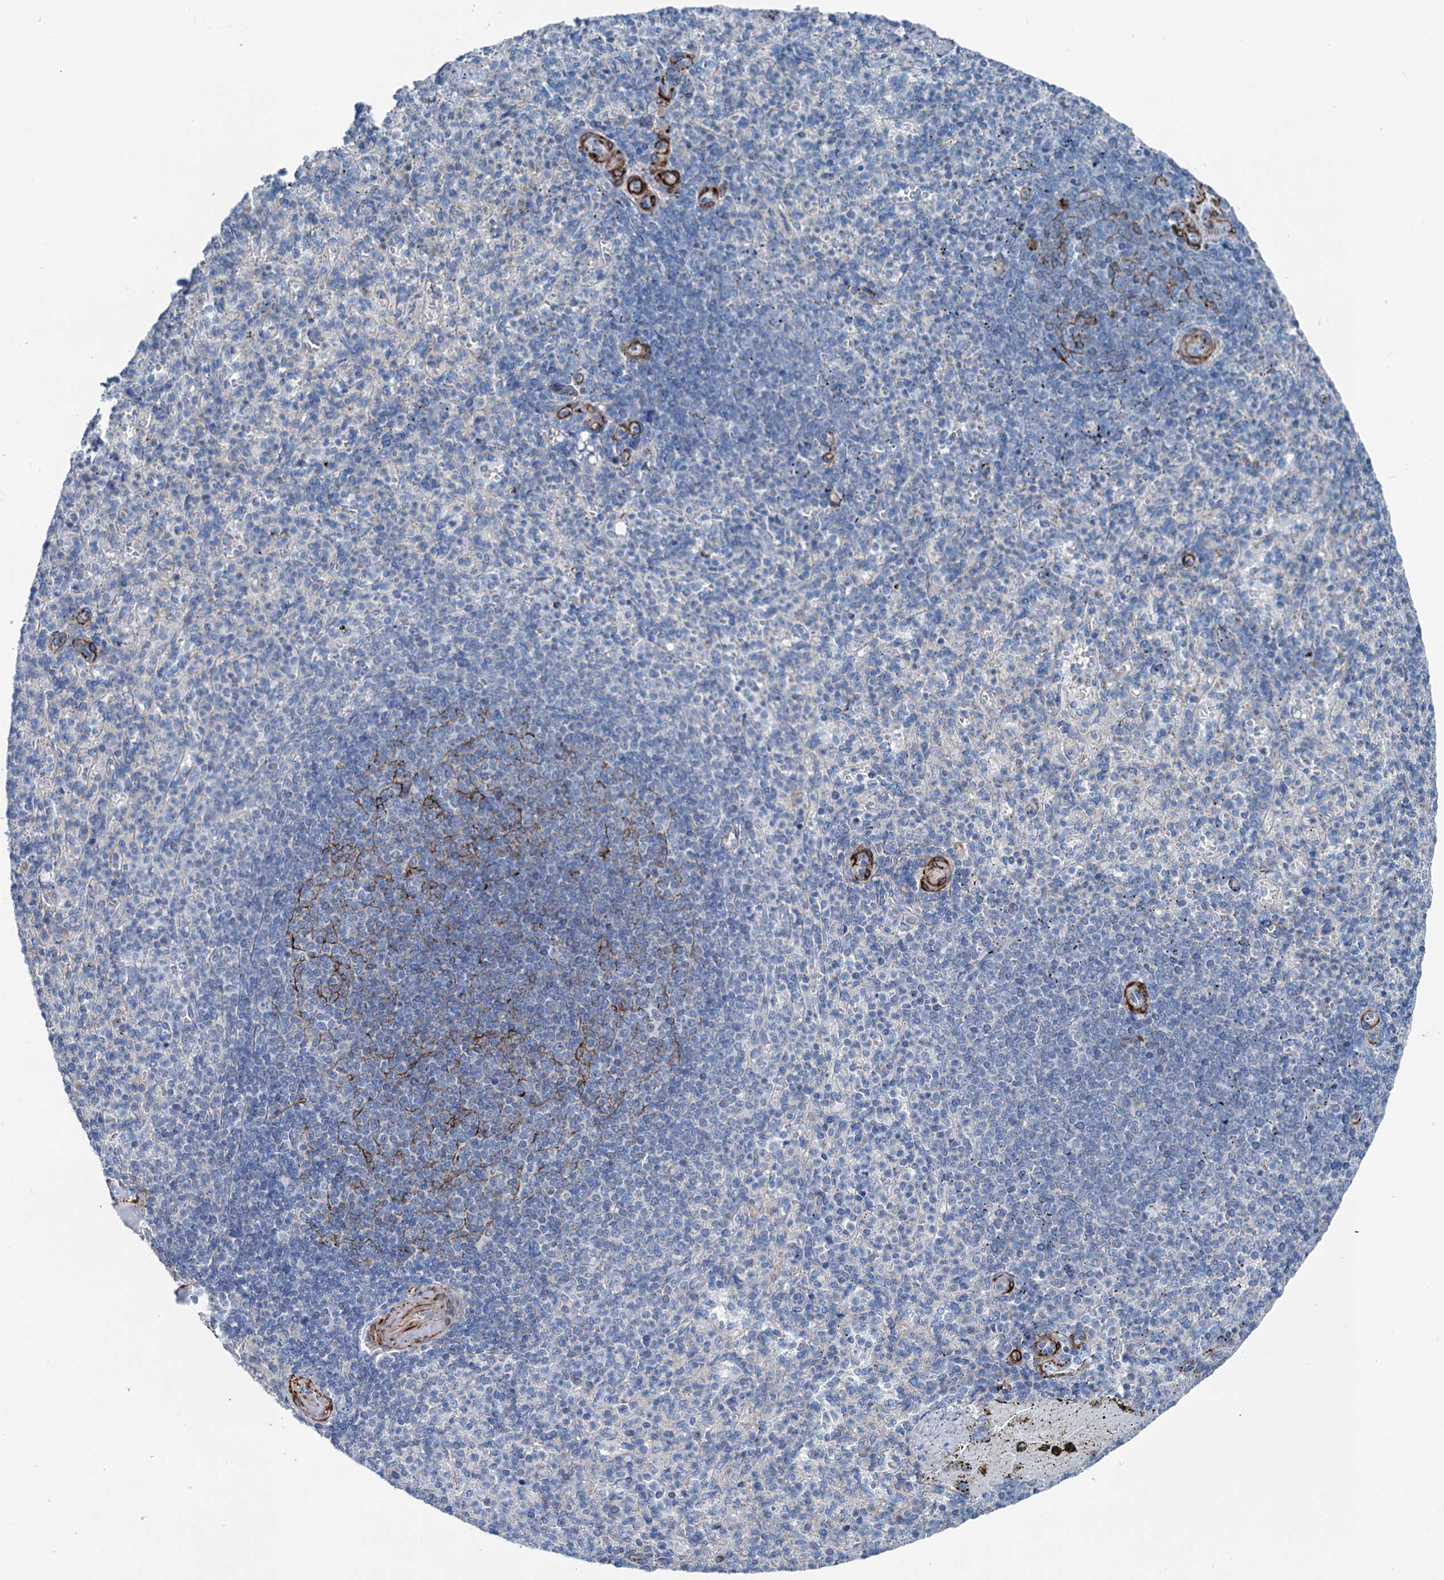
{"staining": {"intensity": "negative", "quantity": "none", "location": "none"}, "tissue": "spleen", "cell_type": "Cells in red pulp", "image_type": "normal", "snomed": [{"axis": "morphology", "description": "Normal tissue, NOS"}, {"axis": "topography", "description": "Spleen"}], "caption": "High magnification brightfield microscopy of normal spleen stained with DAB (brown) and counterstained with hematoxylin (blue): cells in red pulp show no significant positivity. (DAB (3,3'-diaminobenzidine) immunohistochemistry visualized using brightfield microscopy, high magnification).", "gene": "CALCOCO1", "patient": {"sex": "female", "age": 74}}